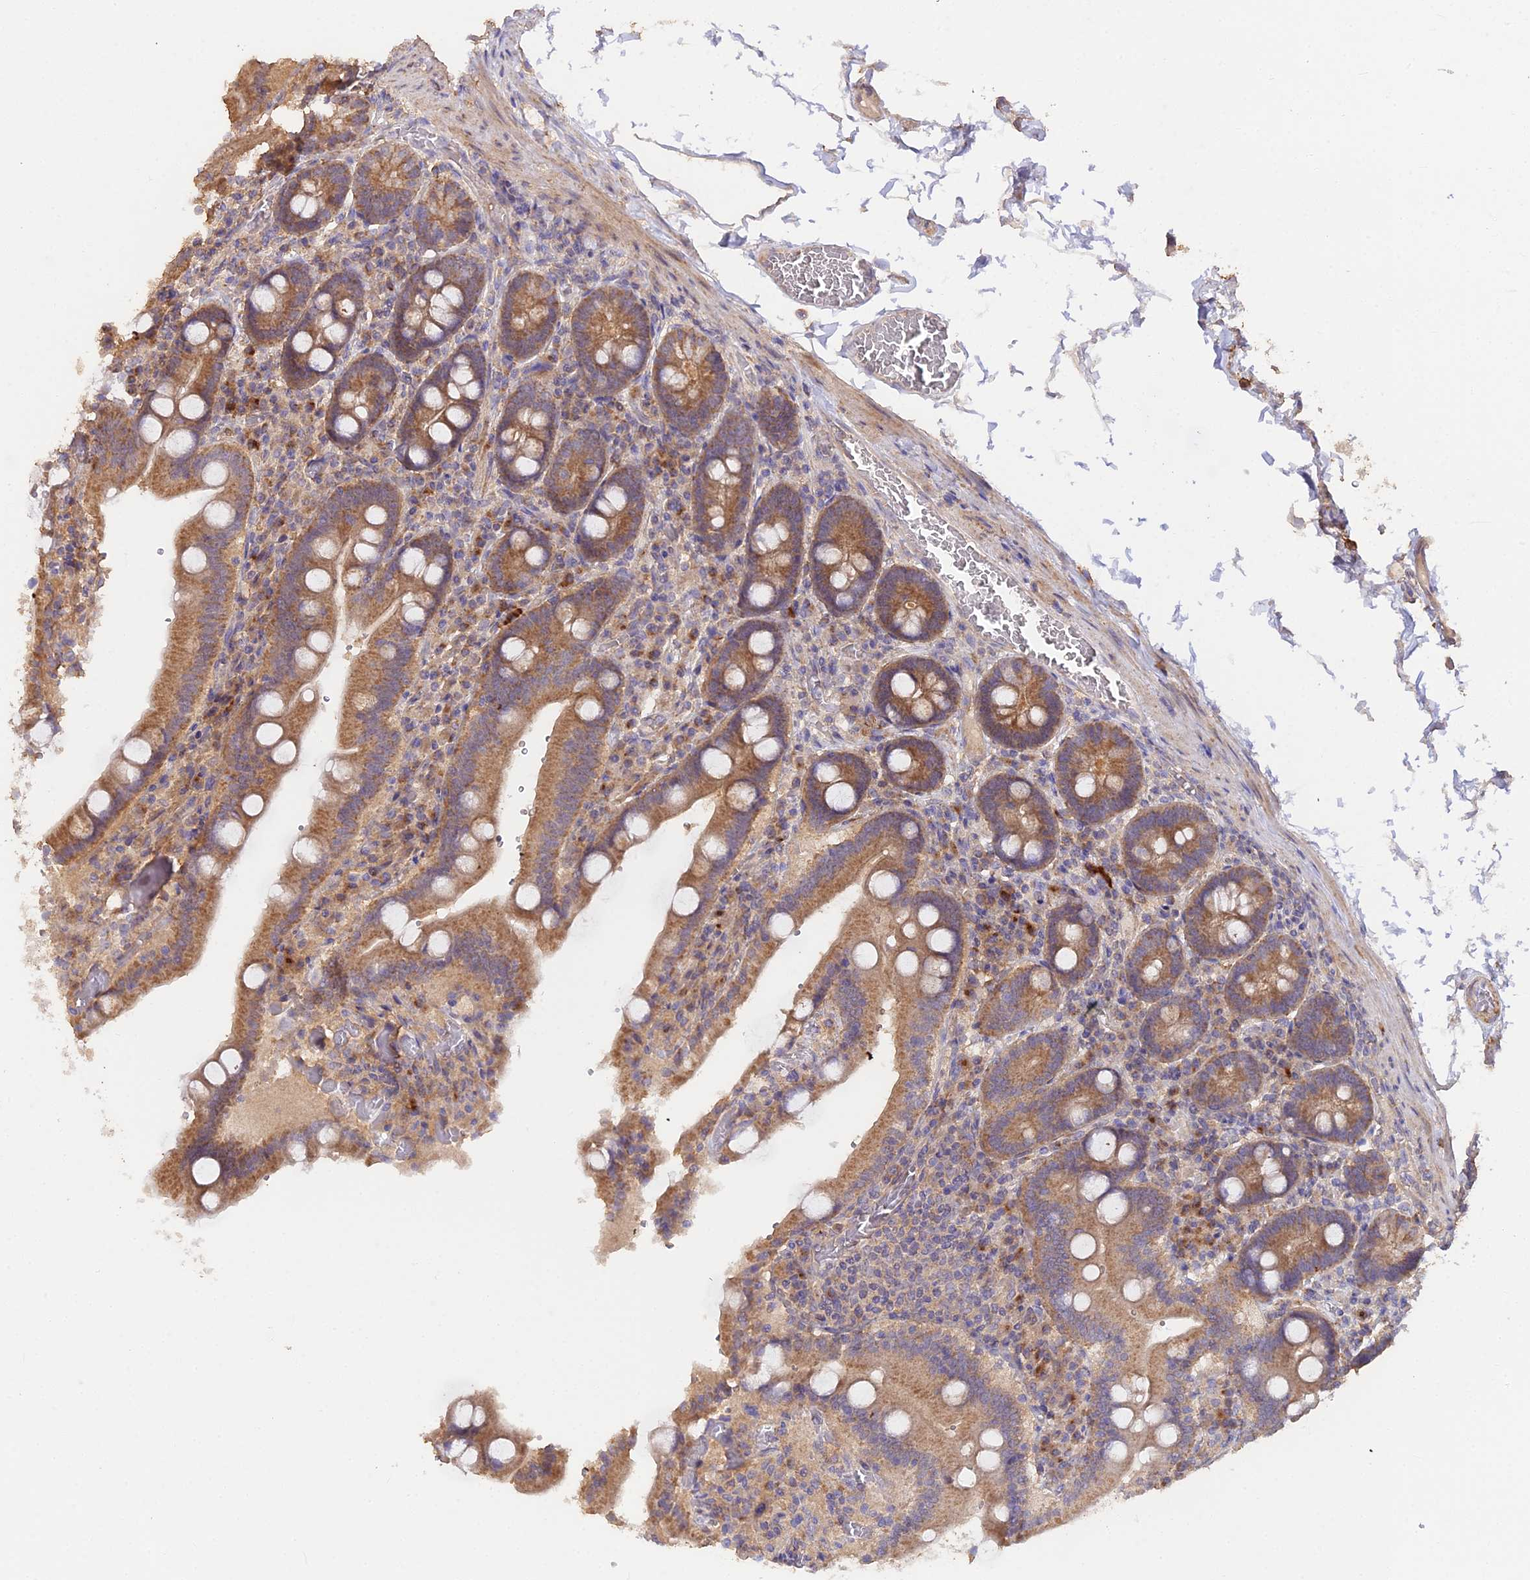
{"staining": {"intensity": "moderate", "quantity": ">75%", "location": "cytoplasmic/membranous"}, "tissue": "duodenum", "cell_type": "Glandular cells", "image_type": "normal", "snomed": [{"axis": "morphology", "description": "Normal tissue, NOS"}, {"axis": "topography", "description": "Duodenum"}], "caption": "Benign duodenum demonstrates moderate cytoplasmic/membranous positivity in about >75% of glandular cells, visualized by immunohistochemistry. (IHC, brightfield microscopy, high magnification).", "gene": "METTL13", "patient": {"sex": "female", "age": 62}}